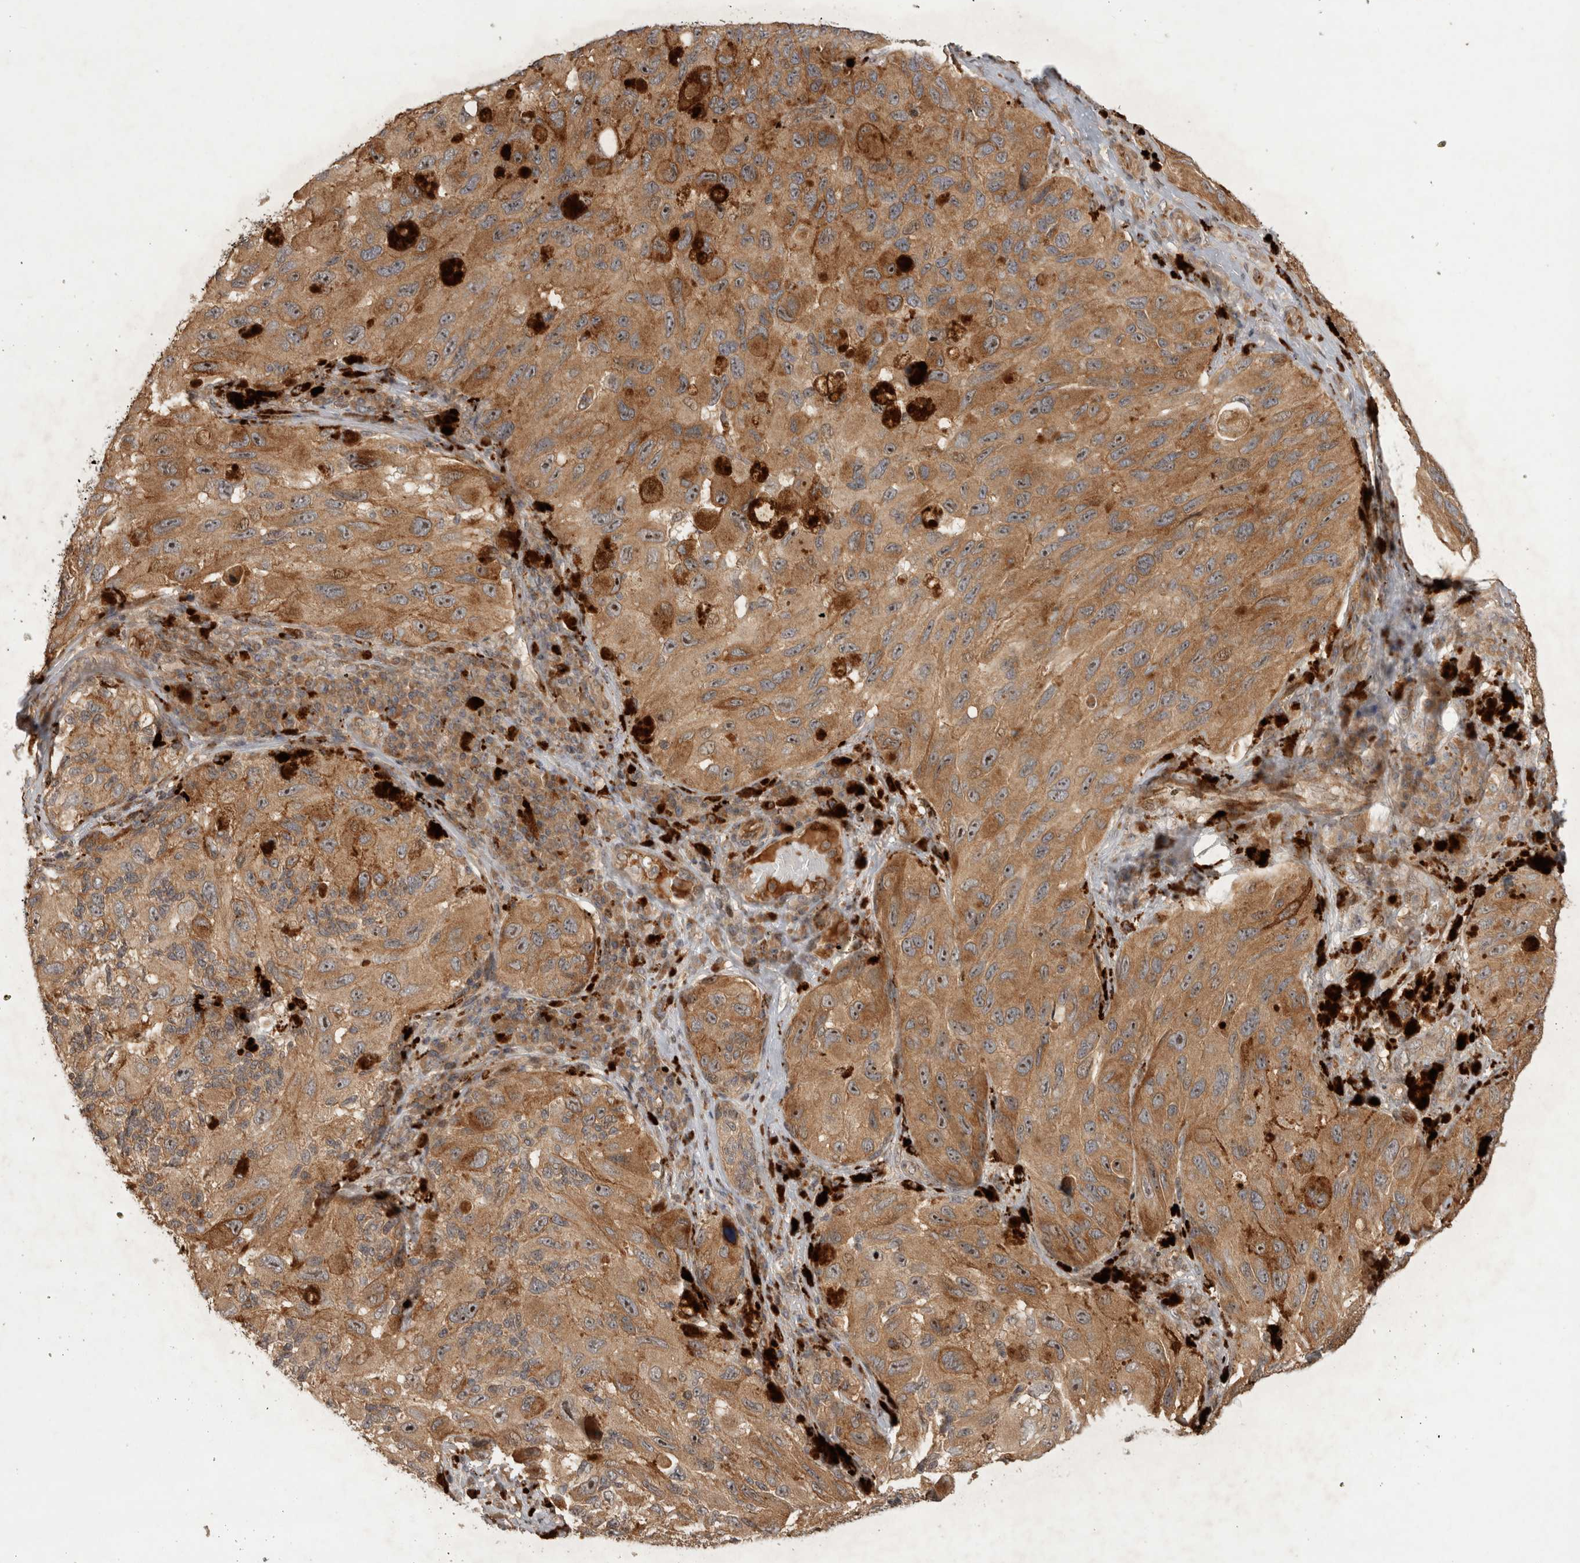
{"staining": {"intensity": "moderate", "quantity": ">75%", "location": "cytoplasmic/membranous,nuclear"}, "tissue": "melanoma", "cell_type": "Tumor cells", "image_type": "cancer", "snomed": [{"axis": "morphology", "description": "Malignant melanoma, NOS"}, {"axis": "topography", "description": "Skin"}], "caption": "This is a micrograph of immunohistochemistry (IHC) staining of malignant melanoma, which shows moderate positivity in the cytoplasmic/membranous and nuclear of tumor cells.", "gene": "PITPNC1", "patient": {"sex": "female", "age": 73}}